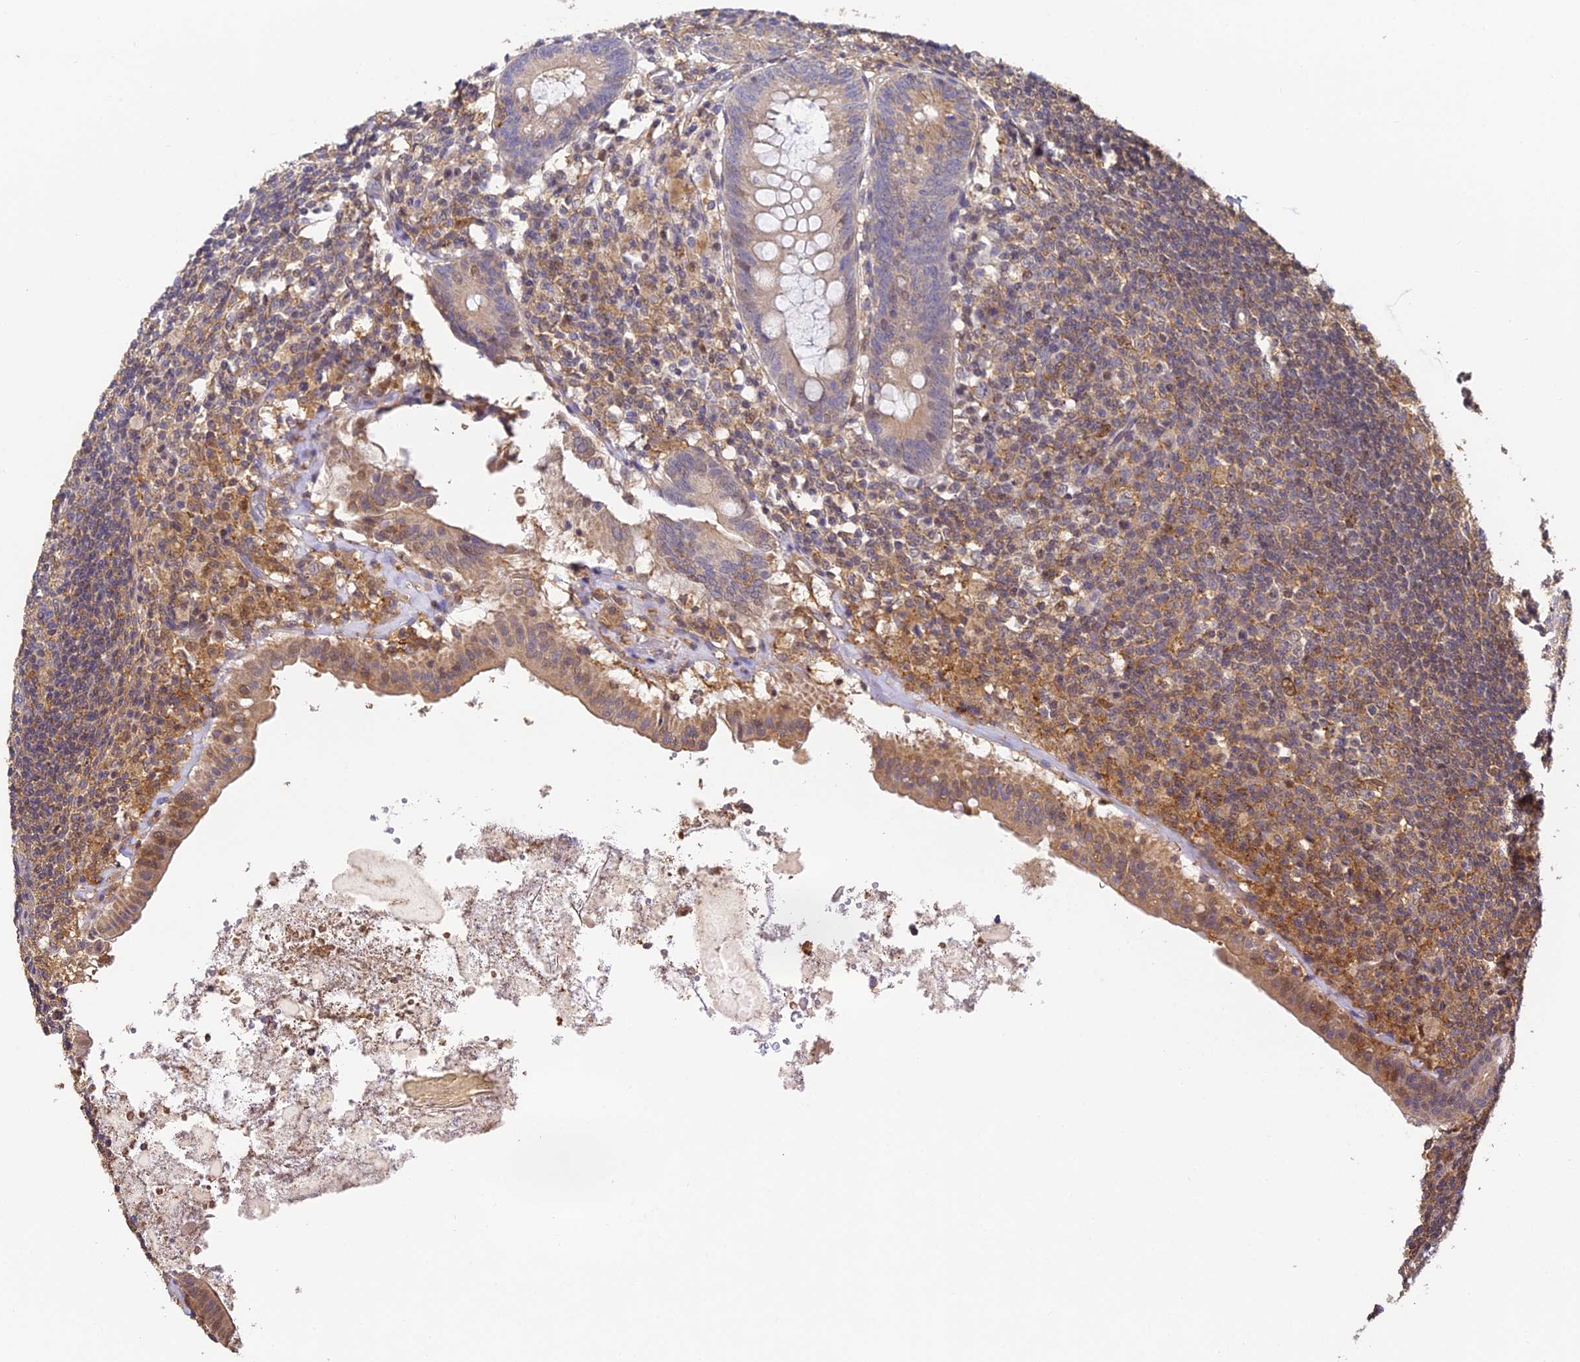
{"staining": {"intensity": "moderate", "quantity": ">75%", "location": "cytoplasmic/membranous"}, "tissue": "appendix", "cell_type": "Glandular cells", "image_type": "normal", "snomed": [{"axis": "morphology", "description": "Normal tissue, NOS"}, {"axis": "topography", "description": "Appendix"}], "caption": "Immunohistochemistry (IHC) staining of unremarkable appendix, which exhibits medium levels of moderate cytoplasmic/membranous staining in about >75% of glandular cells indicating moderate cytoplasmic/membranous protein positivity. The staining was performed using DAB (3,3'-diaminobenzidine) (brown) for protein detection and nuclei were counterstained in hematoxylin (blue).", "gene": "ENSG00000268870", "patient": {"sex": "female", "age": 54}}